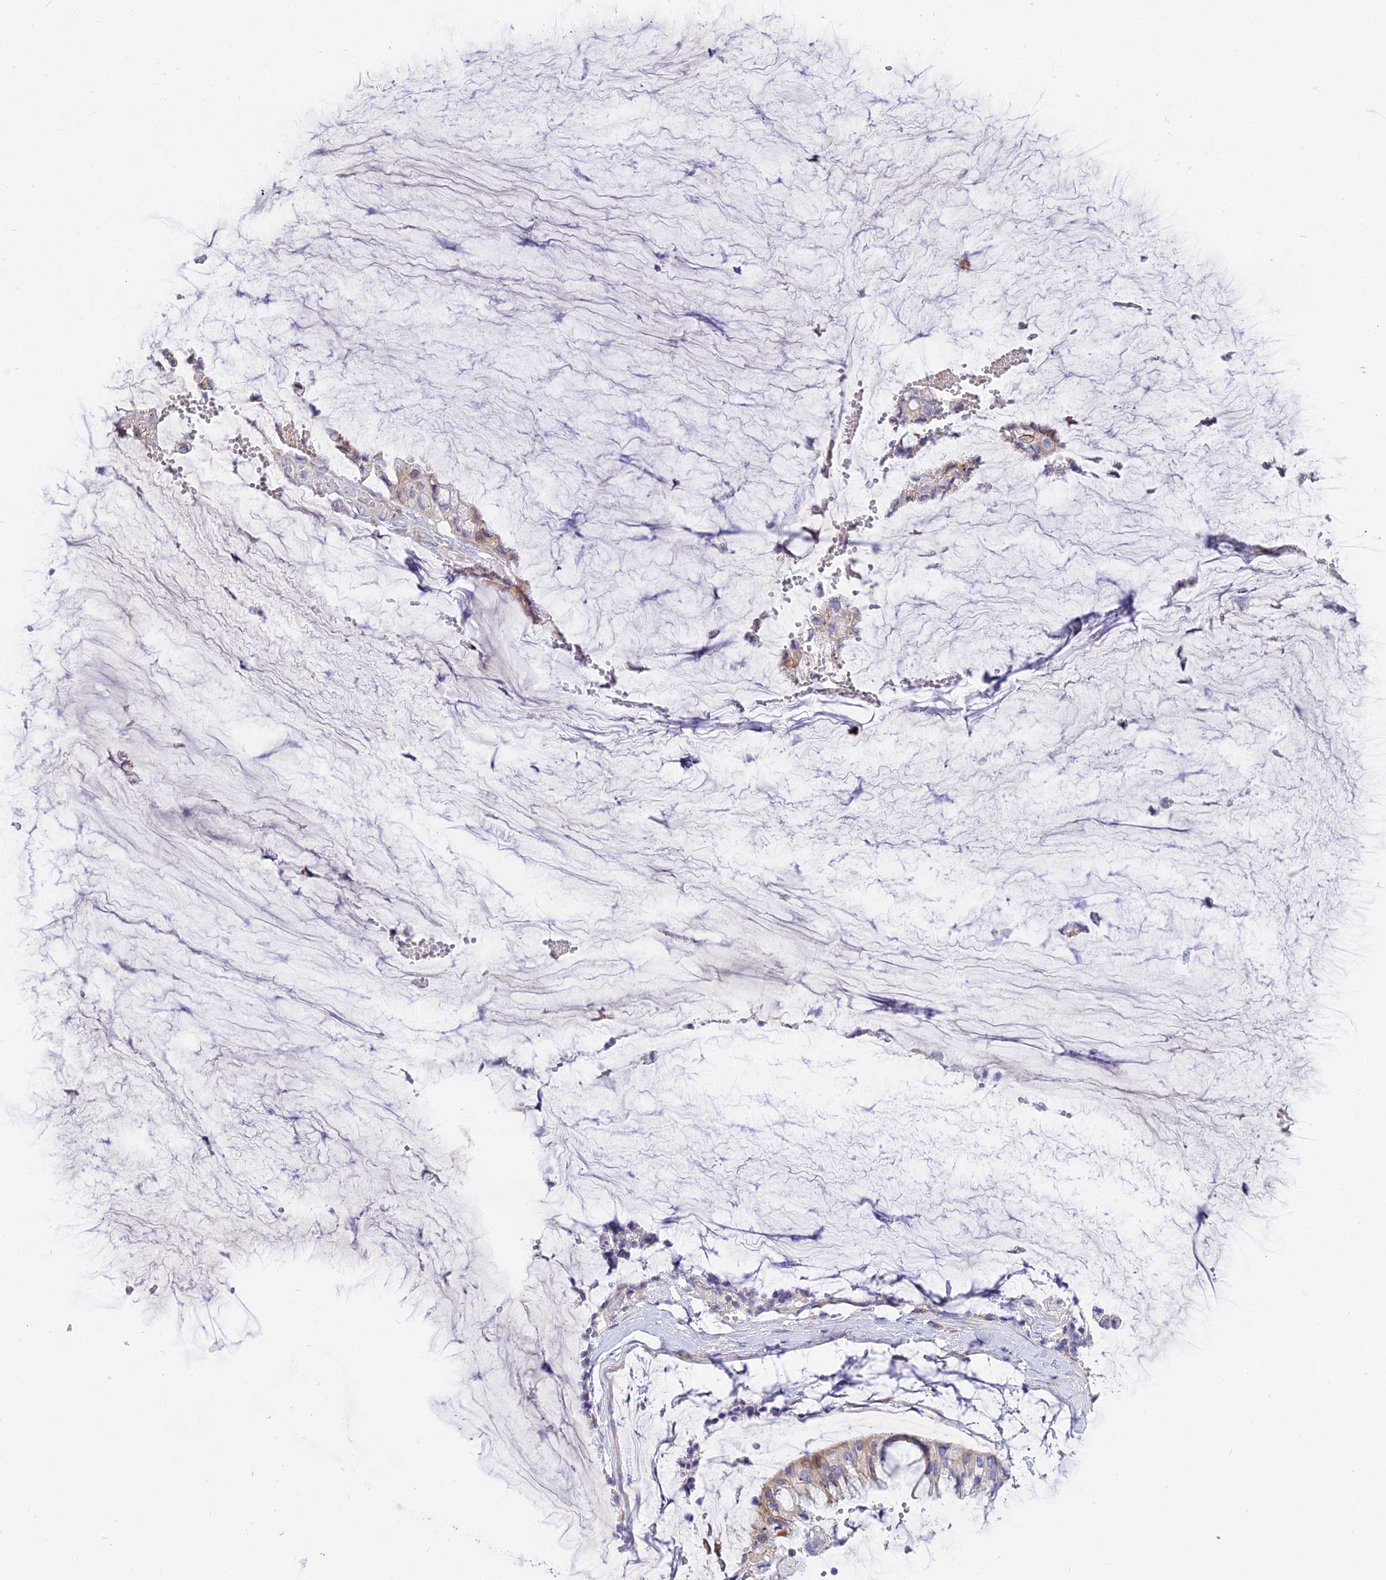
{"staining": {"intensity": "weak", "quantity": "<25%", "location": "cytoplasmic/membranous"}, "tissue": "ovarian cancer", "cell_type": "Tumor cells", "image_type": "cancer", "snomed": [{"axis": "morphology", "description": "Cystadenocarcinoma, mucinous, NOS"}, {"axis": "topography", "description": "Ovary"}], "caption": "DAB immunohistochemical staining of human mucinous cystadenocarcinoma (ovarian) reveals no significant positivity in tumor cells. (Brightfield microscopy of DAB (3,3'-diaminobenzidine) immunohistochemistry at high magnification).", "gene": "MBD3L1", "patient": {"sex": "female", "age": 39}}